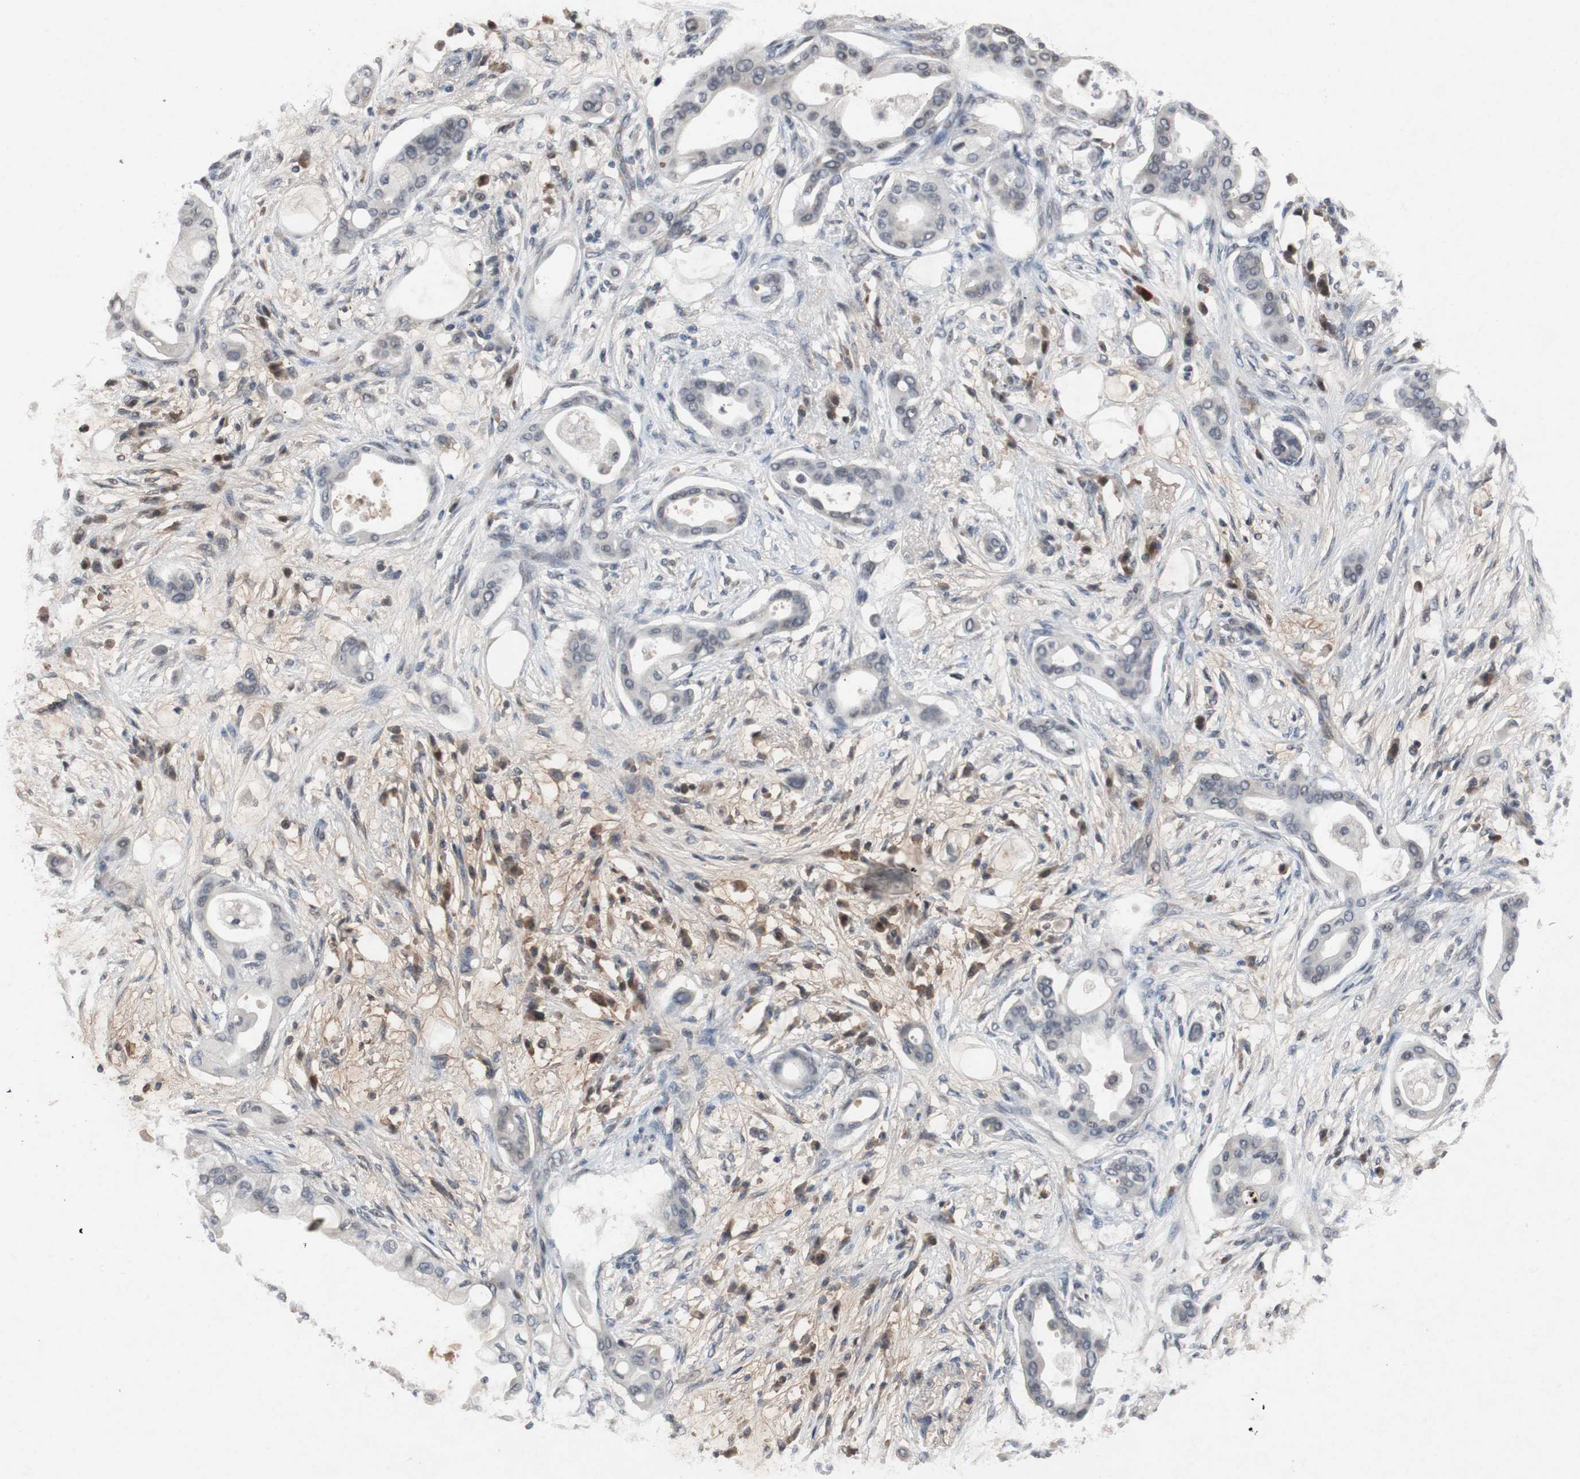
{"staining": {"intensity": "negative", "quantity": "none", "location": "none"}, "tissue": "pancreatic cancer", "cell_type": "Tumor cells", "image_type": "cancer", "snomed": [{"axis": "morphology", "description": "Adenocarcinoma, NOS"}, {"axis": "morphology", "description": "Adenocarcinoma, metastatic, NOS"}, {"axis": "topography", "description": "Lymph node"}, {"axis": "topography", "description": "Pancreas"}, {"axis": "topography", "description": "Duodenum"}], "caption": "Tumor cells are negative for protein expression in human pancreatic cancer (metastatic adenocarcinoma).", "gene": "TP63", "patient": {"sex": "female", "age": 64}}